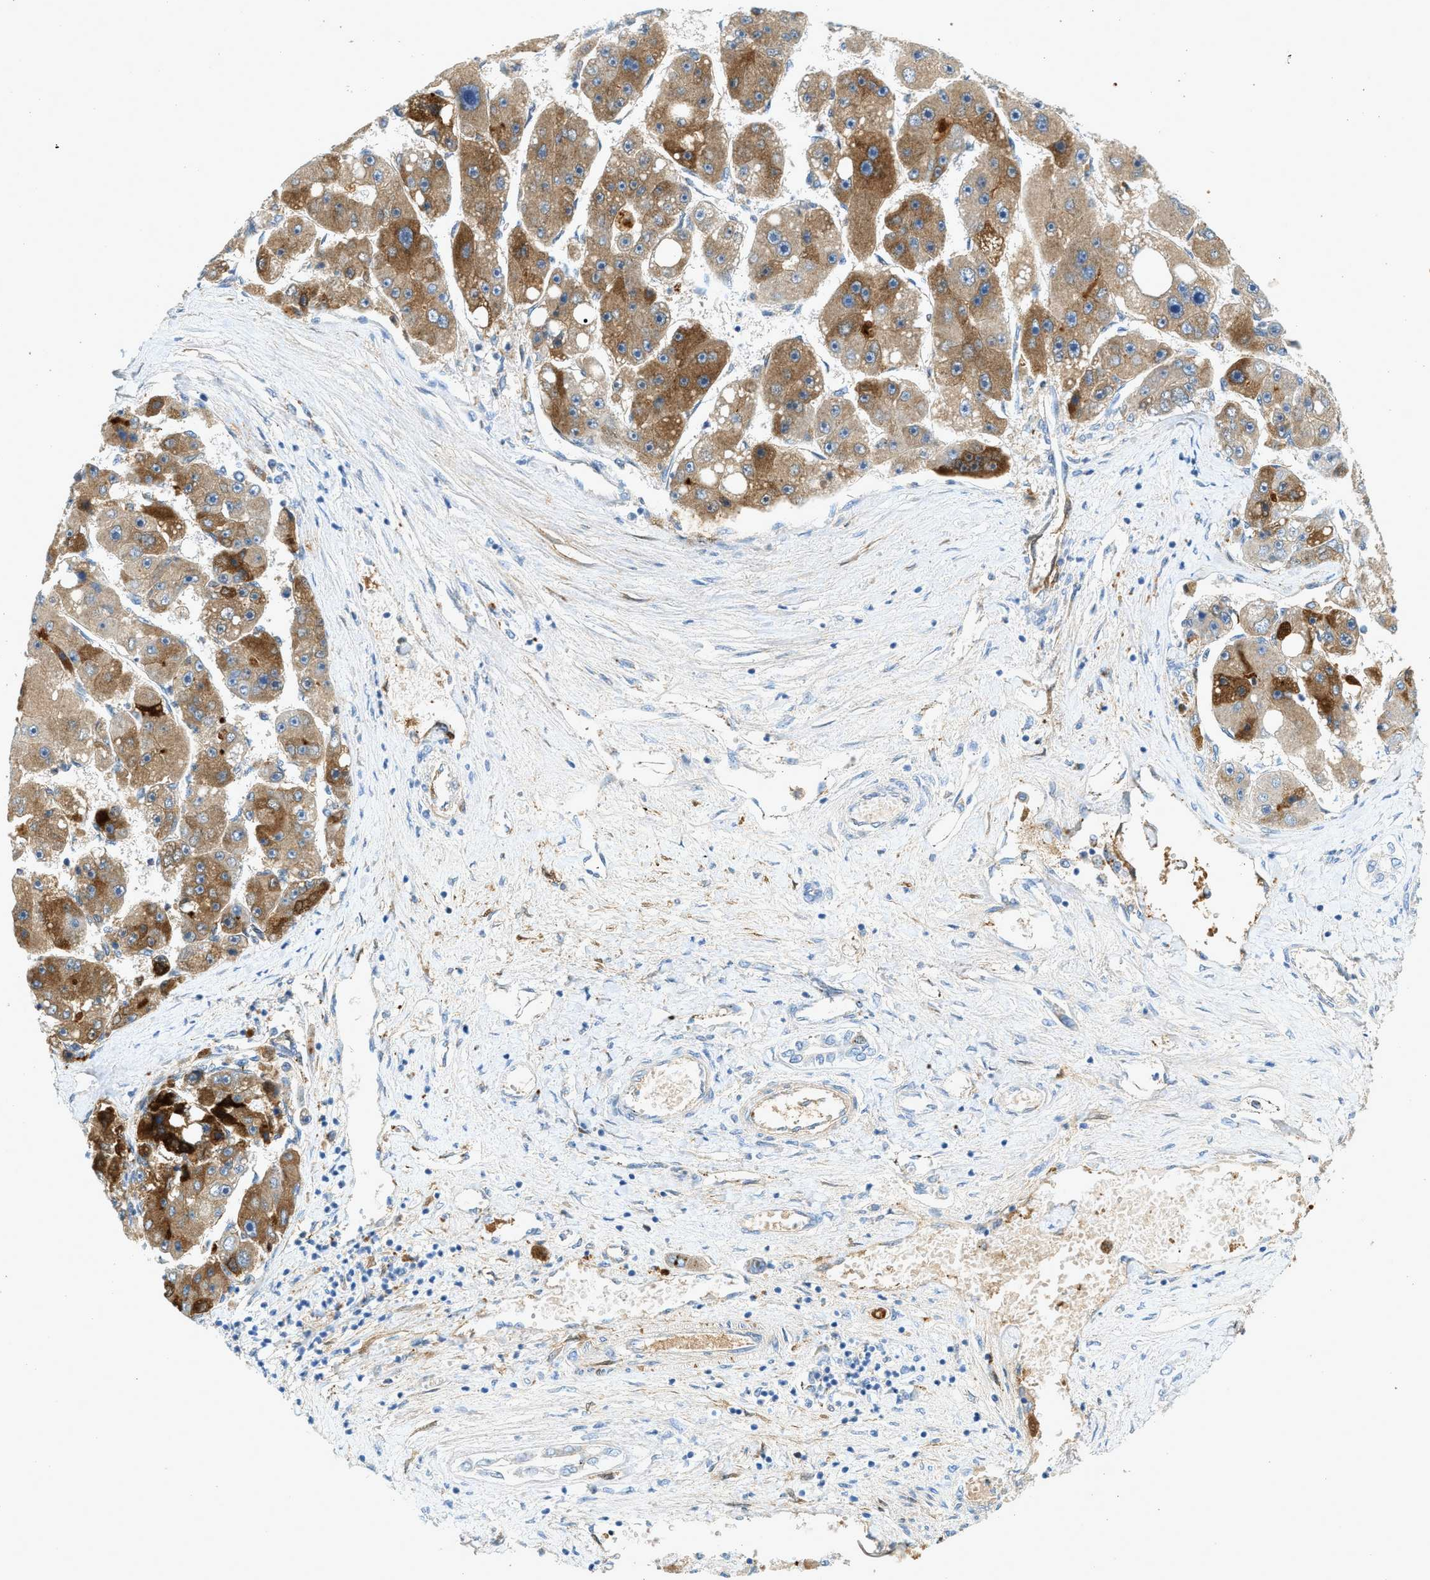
{"staining": {"intensity": "moderate", "quantity": ">75%", "location": "cytoplasmic/membranous"}, "tissue": "liver cancer", "cell_type": "Tumor cells", "image_type": "cancer", "snomed": [{"axis": "morphology", "description": "Carcinoma, Hepatocellular, NOS"}, {"axis": "topography", "description": "Liver"}], "caption": "Immunohistochemical staining of hepatocellular carcinoma (liver) exhibits medium levels of moderate cytoplasmic/membranous expression in about >75% of tumor cells. The protein of interest is stained brown, and the nuclei are stained in blue (DAB (3,3'-diaminobenzidine) IHC with brightfield microscopy, high magnification).", "gene": "F2", "patient": {"sex": "female", "age": 61}}